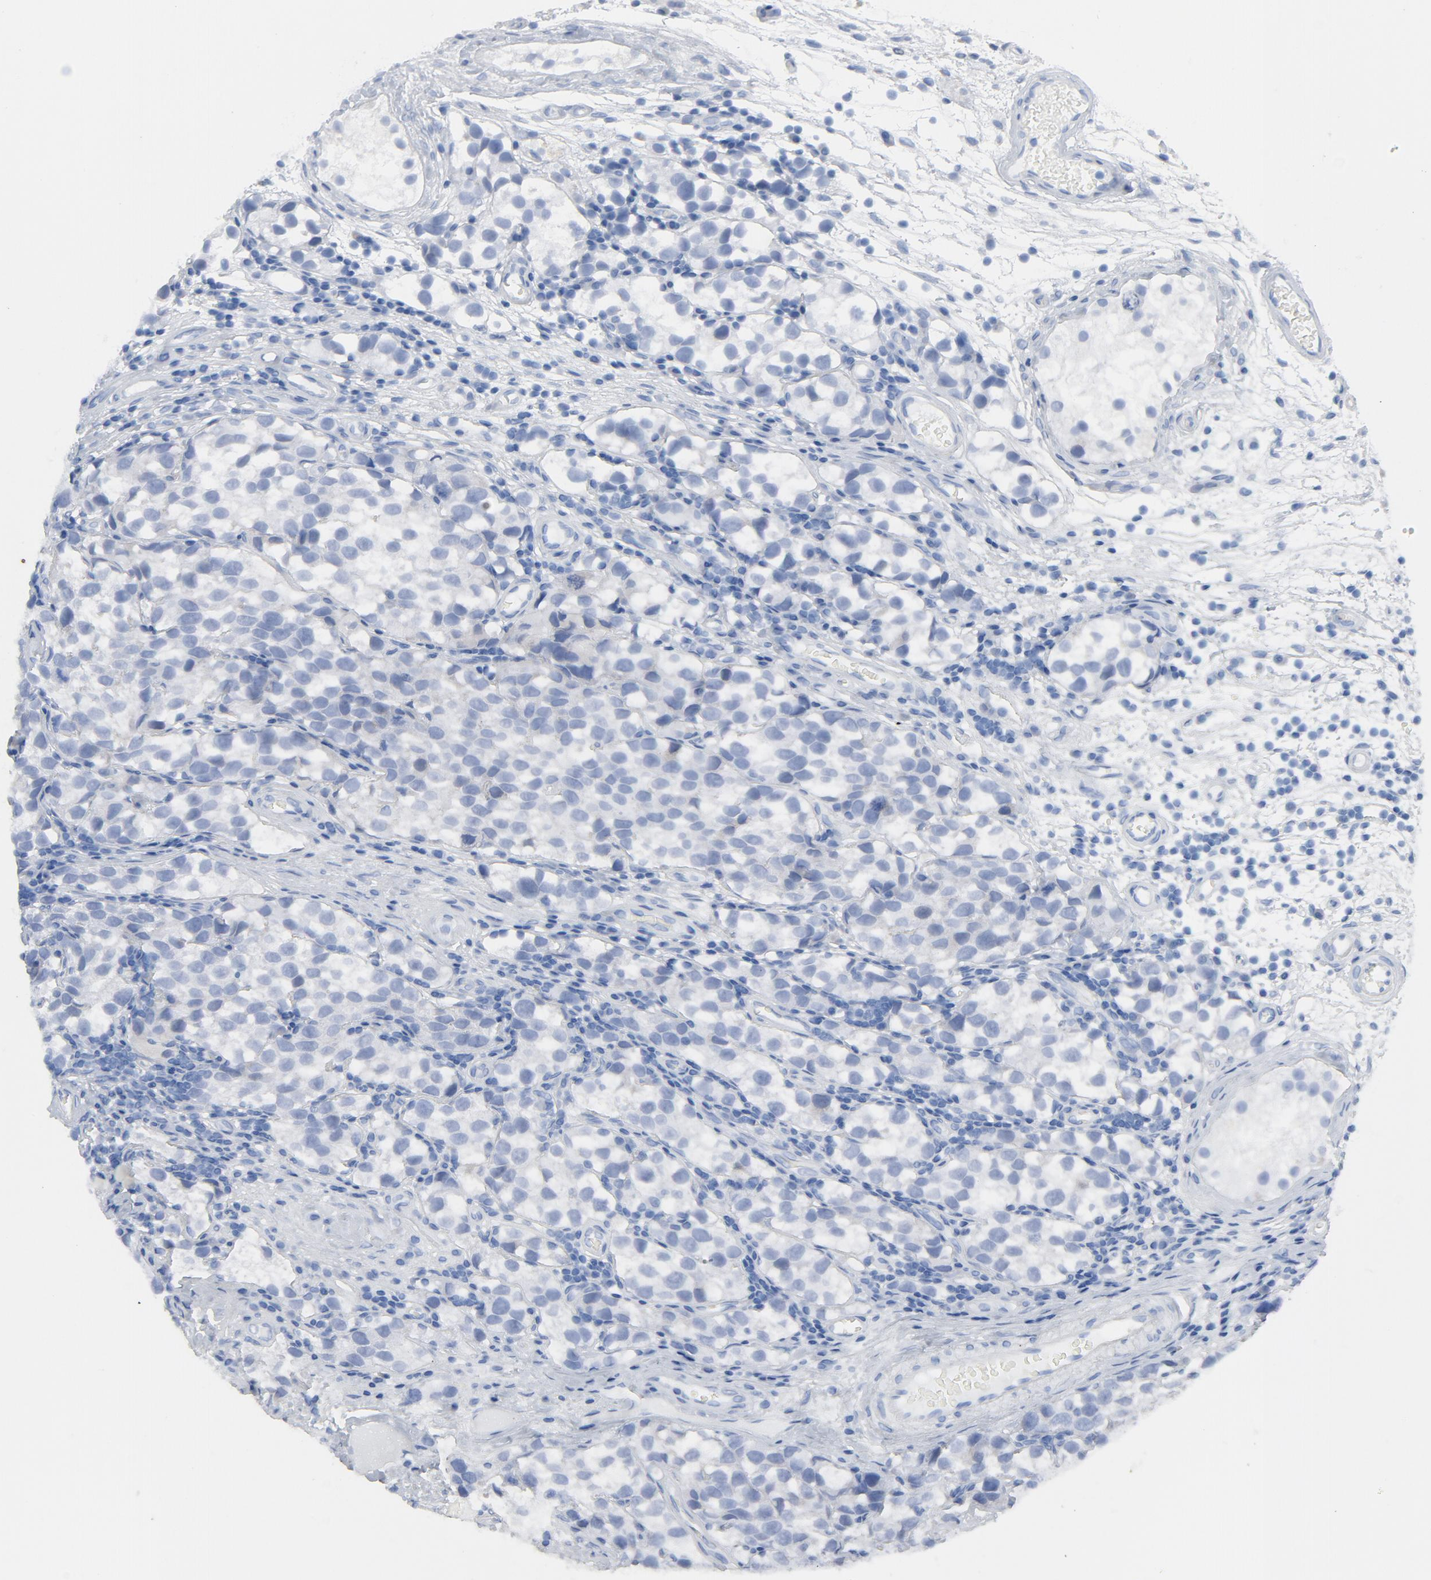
{"staining": {"intensity": "negative", "quantity": "none", "location": "none"}, "tissue": "testis cancer", "cell_type": "Tumor cells", "image_type": "cancer", "snomed": [{"axis": "morphology", "description": "Seminoma, NOS"}, {"axis": "topography", "description": "Testis"}], "caption": "The immunohistochemistry micrograph has no significant expression in tumor cells of testis cancer (seminoma) tissue.", "gene": "C14orf119", "patient": {"sex": "male", "age": 39}}